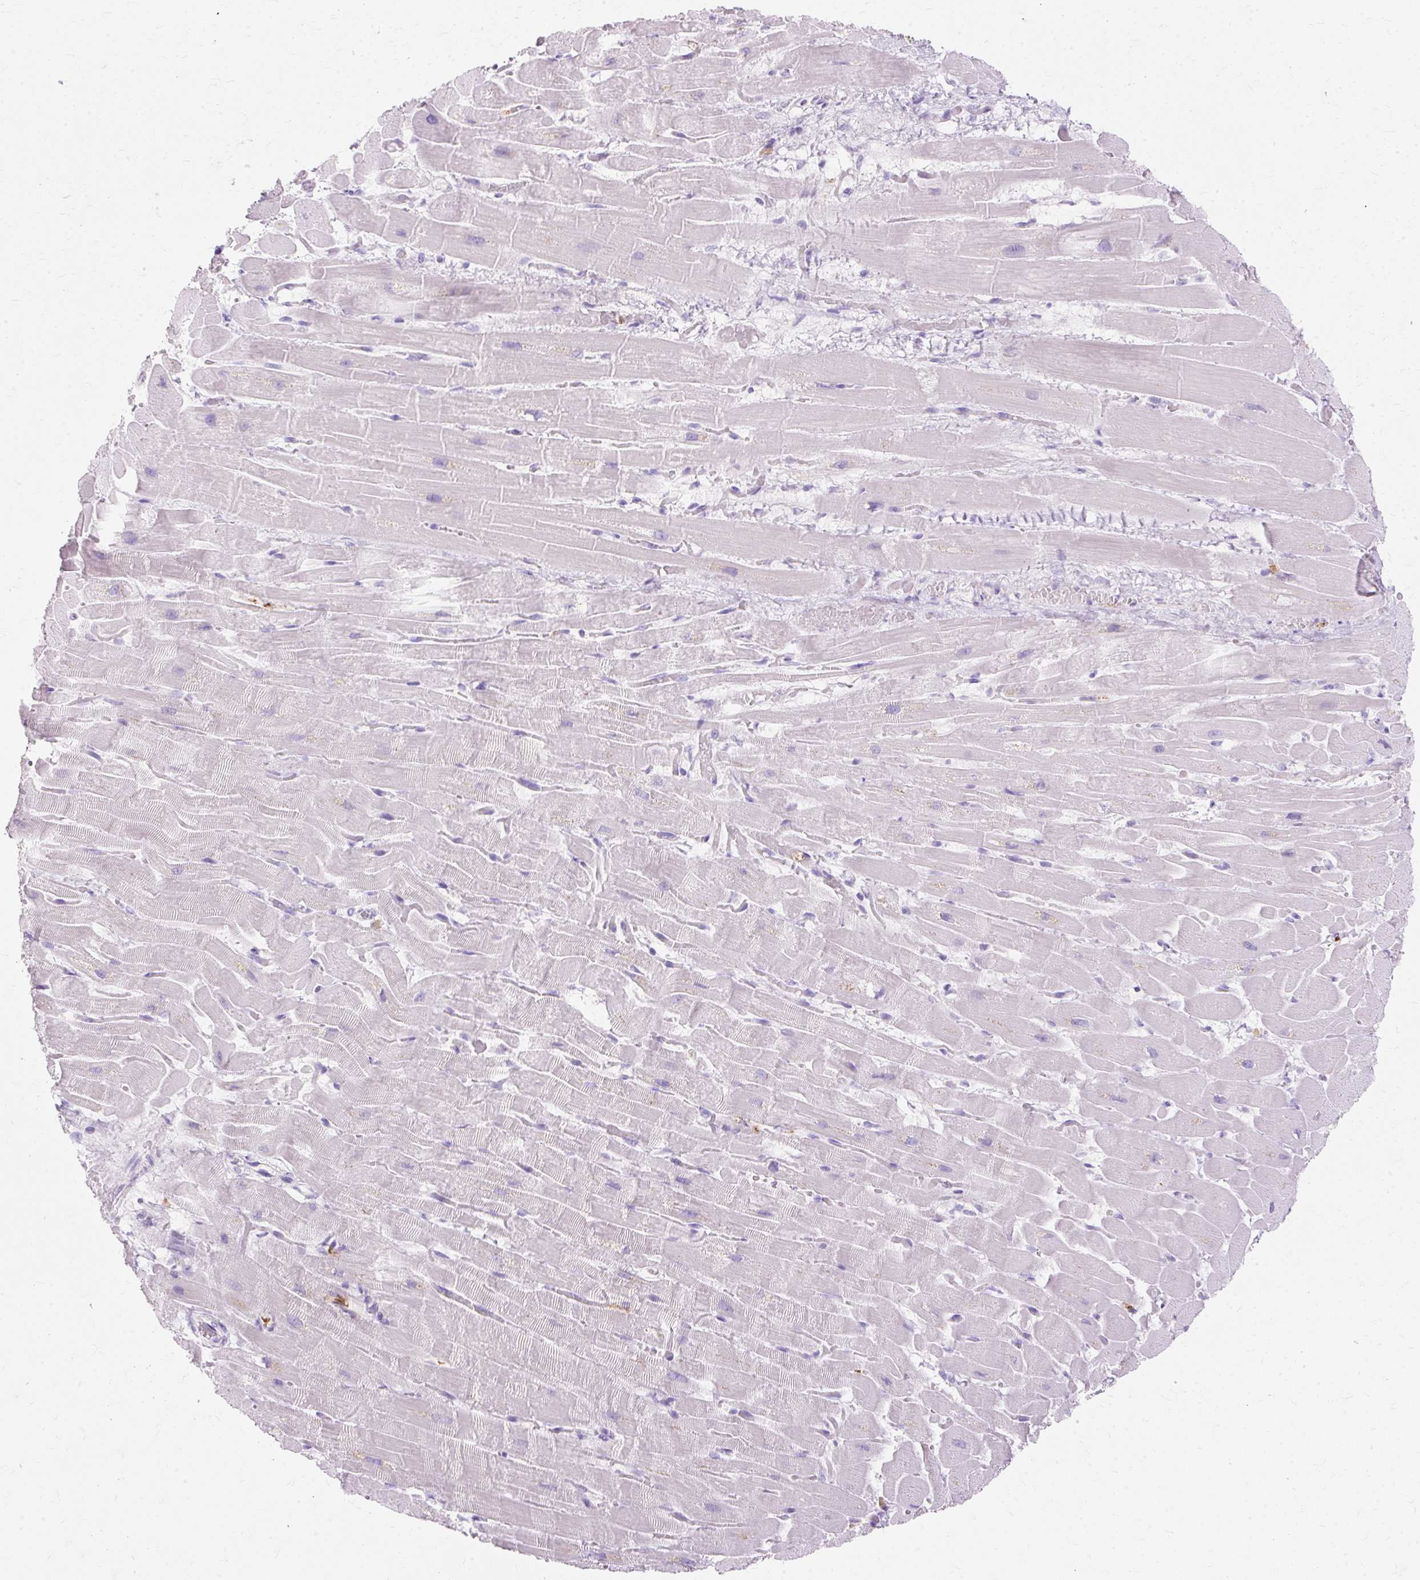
{"staining": {"intensity": "negative", "quantity": "none", "location": "none"}, "tissue": "heart muscle", "cell_type": "Cardiomyocytes", "image_type": "normal", "snomed": [{"axis": "morphology", "description": "Normal tissue, NOS"}, {"axis": "topography", "description": "Heart"}], "caption": "Immunohistochemistry micrograph of normal human heart muscle stained for a protein (brown), which demonstrates no staining in cardiomyocytes. The staining is performed using DAB brown chromogen with nuclei counter-stained in using hematoxylin.", "gene": "DEFA1B", "patient": {"sex": "male", "age": 37}}